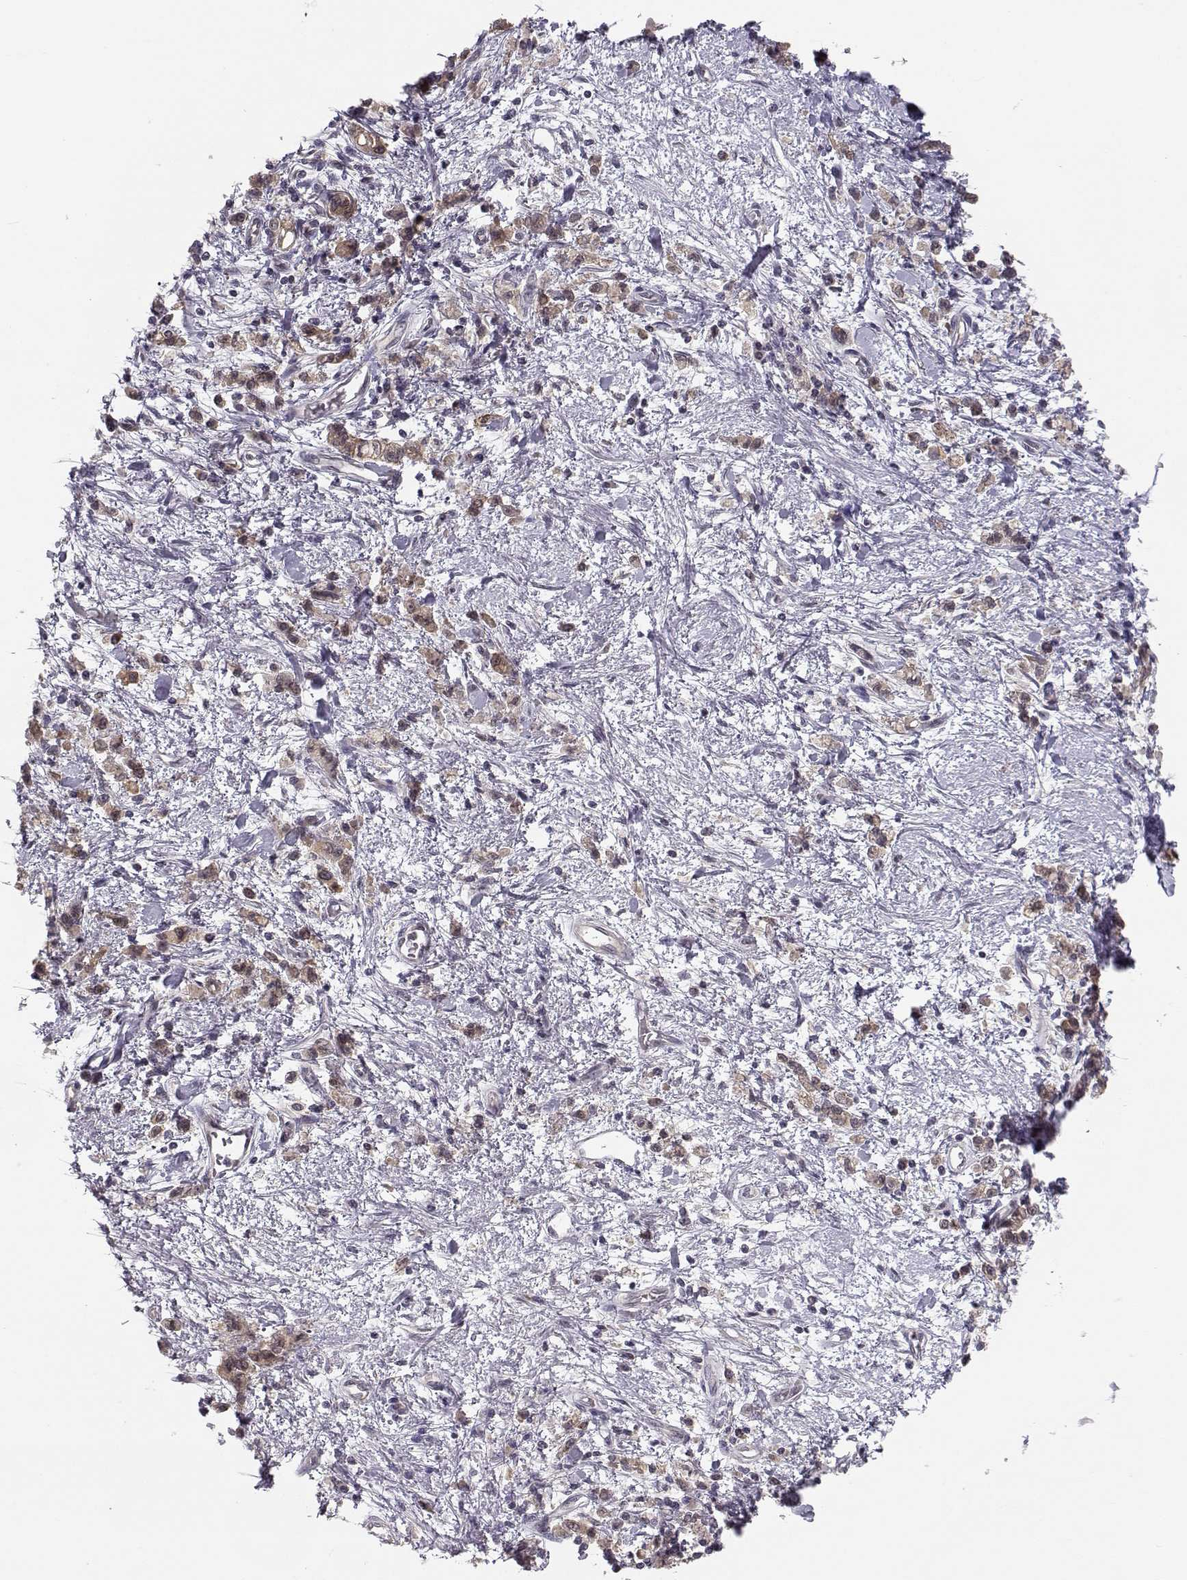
{"staining": {"intensity": "moderate", "quantity": "25%-75%", "location": "cytoplasmic/membranous"}, "tissue": "stomach cancer", "cell_type": "Tumor cells", "image_type": "cancer", "snomed": [{"axis": "morphology", "description": "Adenocarcinoma, NOS"}, {"axis": "topography", "description": "Stomach"}], "caption": "Immunohistochemistry (IHC) histopathology image of human stomach adenocarcinoma stained for a protein (brown), which reveals medium levels of moderate cytoplasmic/membranous staining in about 25%-75% of tumor cells.", "gene": "KIF13B", "patient": {"sex": "male", "age": 77}}